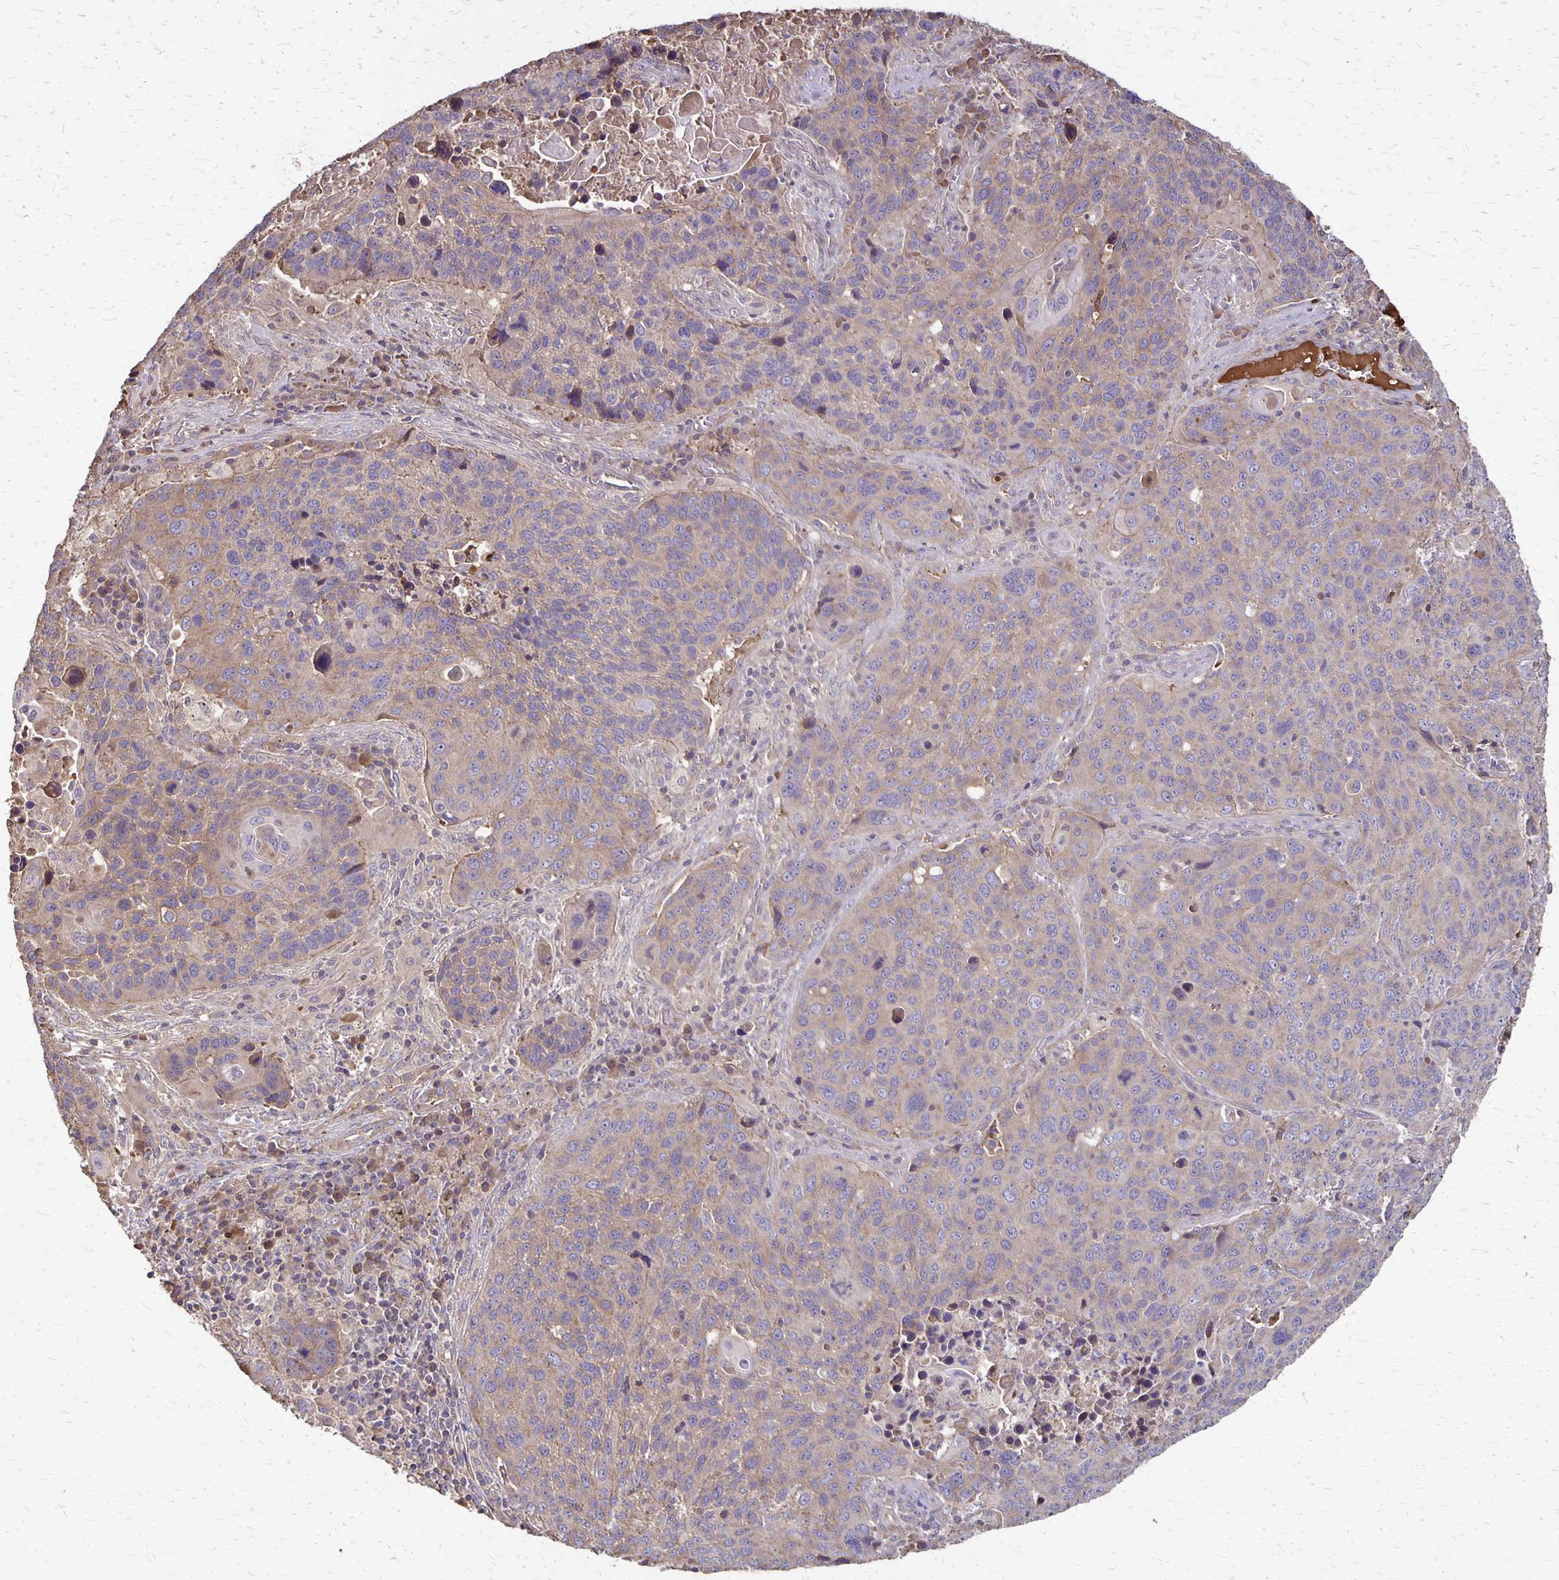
{"staining": {"intensity": "weak", "quantity": "<25%", "location": "cytoplasmic/membranous"}, "tissue": "lung cancer", "cell_type": "Tumor cells", "image_type": "cancer", "snomed": [{"axis": "morphology", "description": "Squamous cell carcinoma, NOS"}, {"axis": "topography", "description": "Lung"}], "caption": "Squamous cell carcinoma (lung) was stained to show a protein in brown. There is no significant staining in tumor cells. (DAB immunohistochemistry with hematoxylin counter stain).", "gene": "PROM2", "patient": {"sex": "male", "age": 68}}